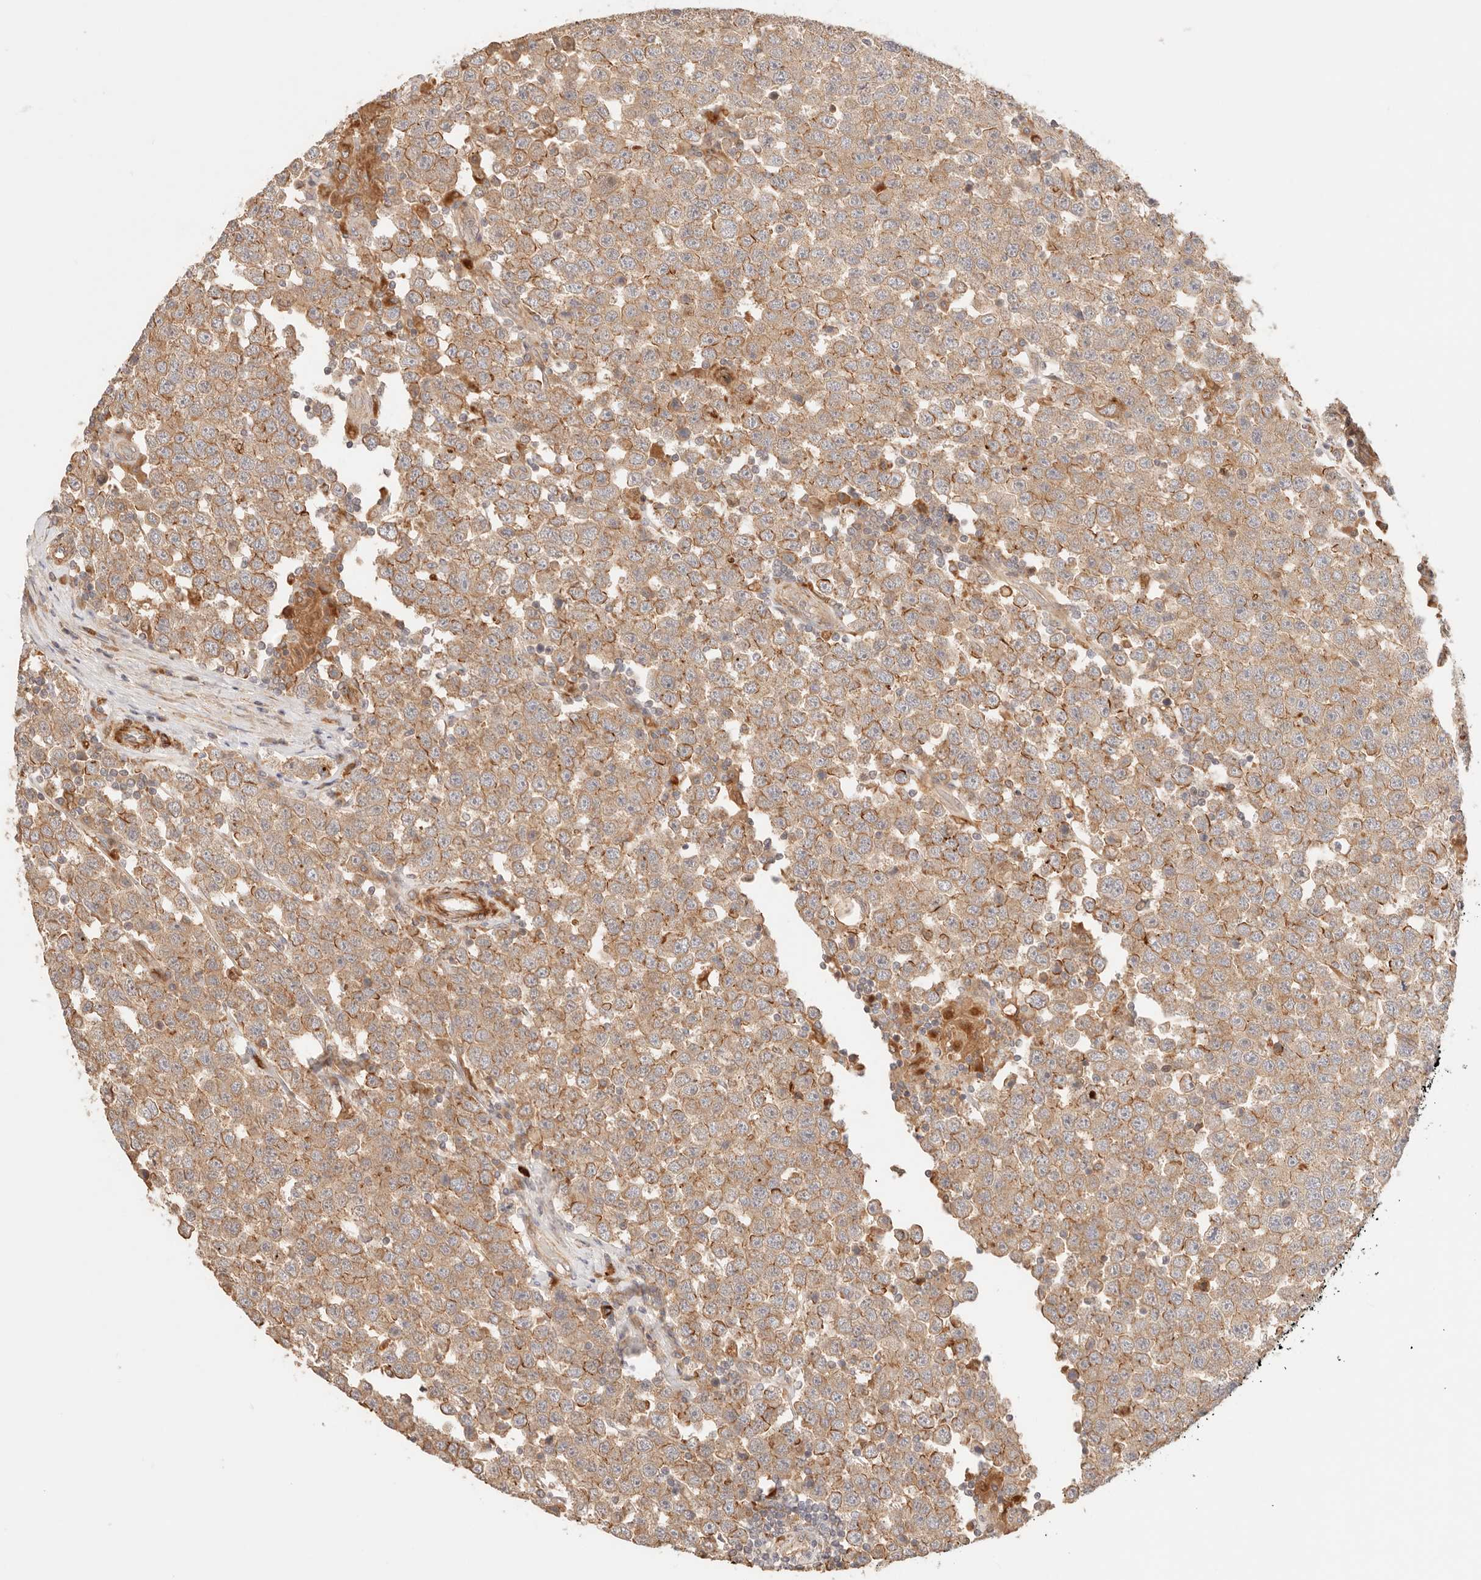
{"staining": {"intensity": "moderate", "quantity": ">75%", "location": "cytoplasmic/membranous"}, "tissue": "testis cancer", "cell_type": "Tumor cells", "image_type": "cancer", "snomed": [{"axis": "morphology", "description": "Seminoma, NOS"}, {"axis": "topography", "description": "Testis"}], "caption": "High-power microscopy captured an IHC micrograph of seminoma (testis), revealing moderate cytoplasmic/membranous positivity in approximately >75% of tumor cells.", "gene": "IL1R2", "patient": {"sex": "male", "age": 28}}